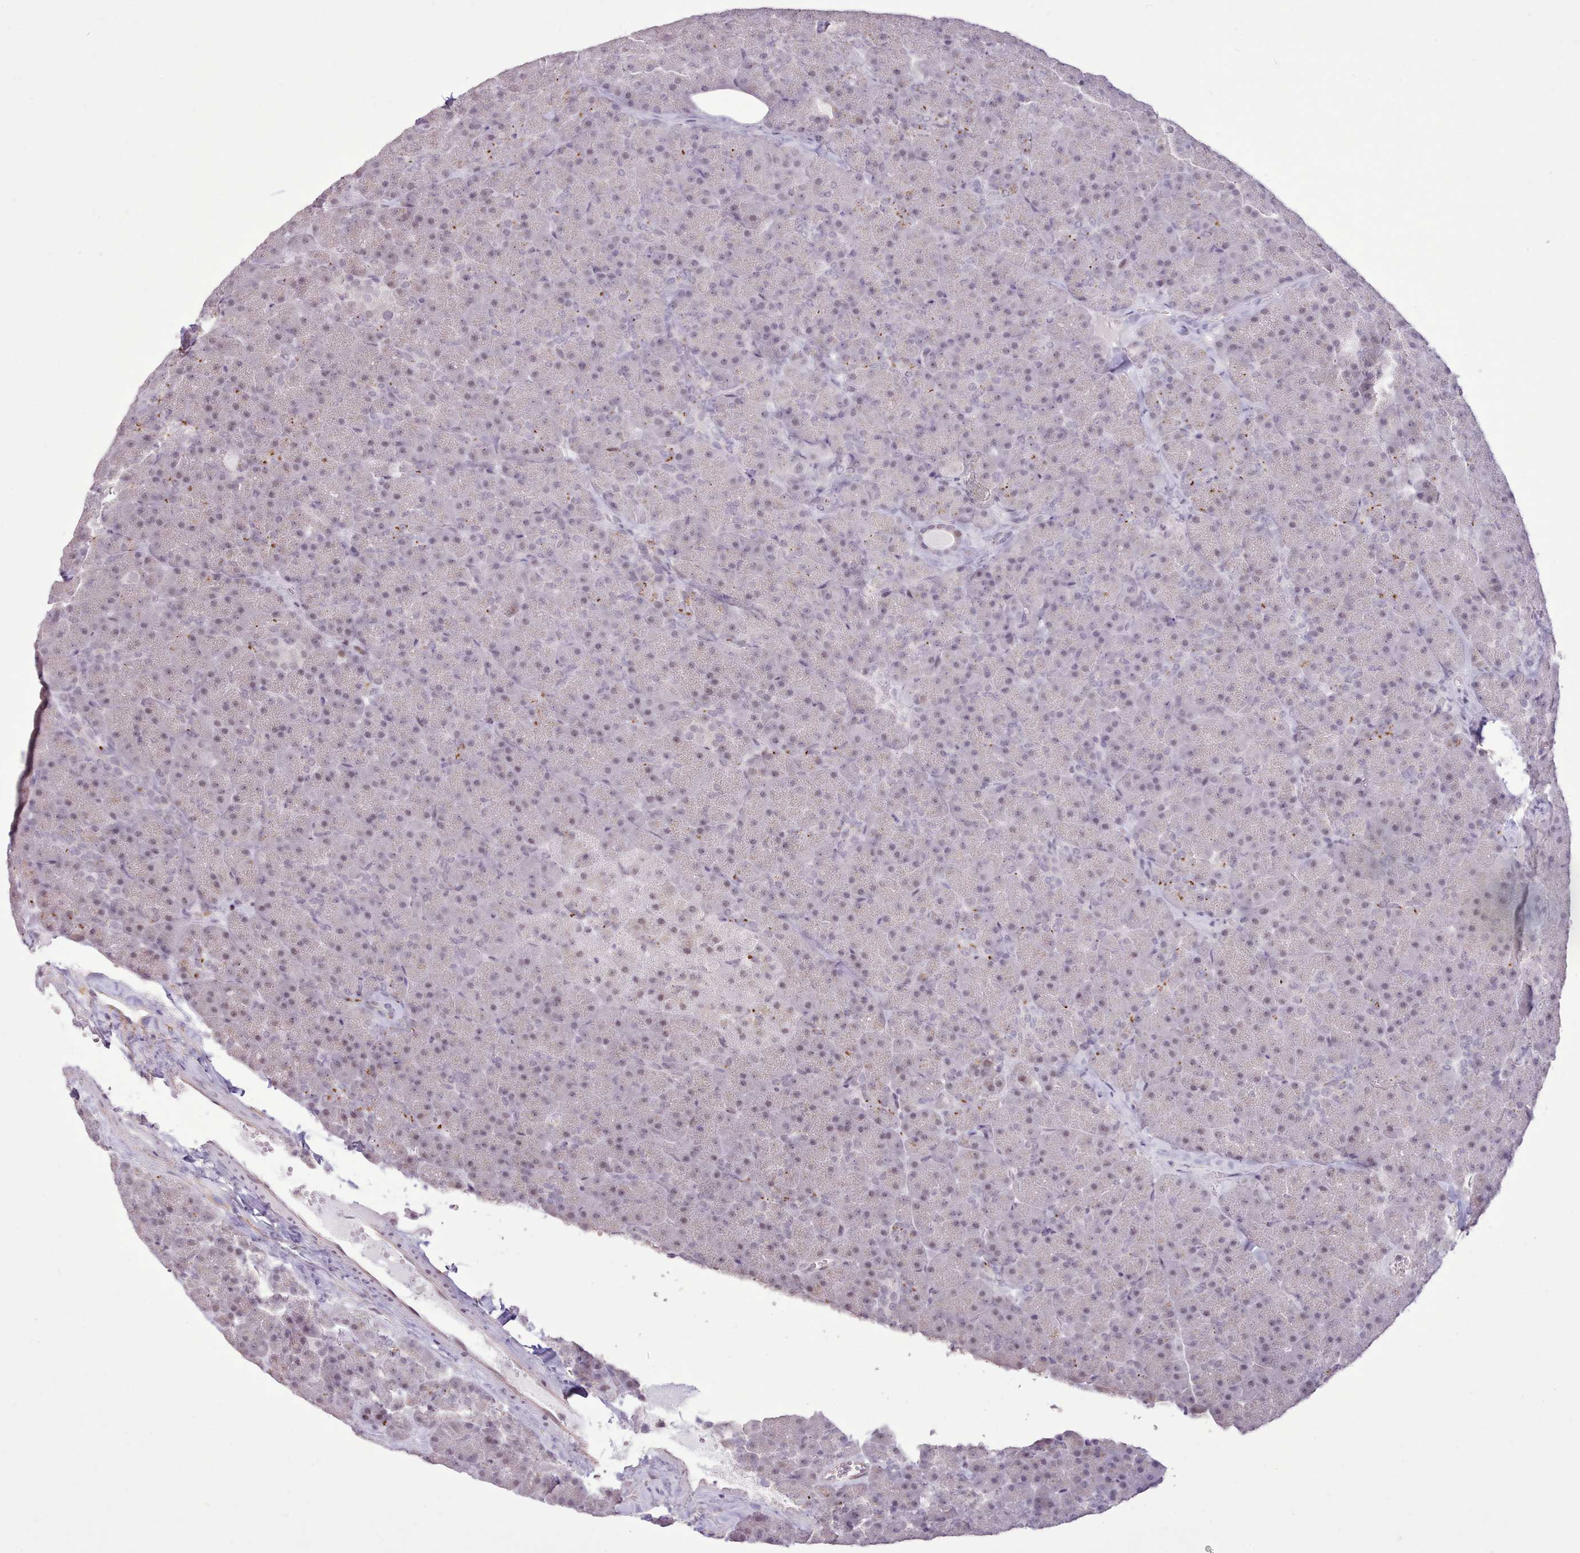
{"staining": {"intensity": "moderate", "quantity": "25%-75%", "location": "nuclear"}, "tissue": "pancreas", "cell_type": "Exocrine glandular cells", "image_type": "normal", "snomed": [{"axis": "morphology", "description": "Normal tissue, NOS"}, {"axis": "topography", "description": "Pancreas"}], "caption": "There is medium levels of moderate nuclear positivity in exocrine glandular cells of normal pancreas, as demonstrated by immunohistochemical staining (brown color).", "gene": "TAF15", "patient": {"sex": "male", "age": 36}}